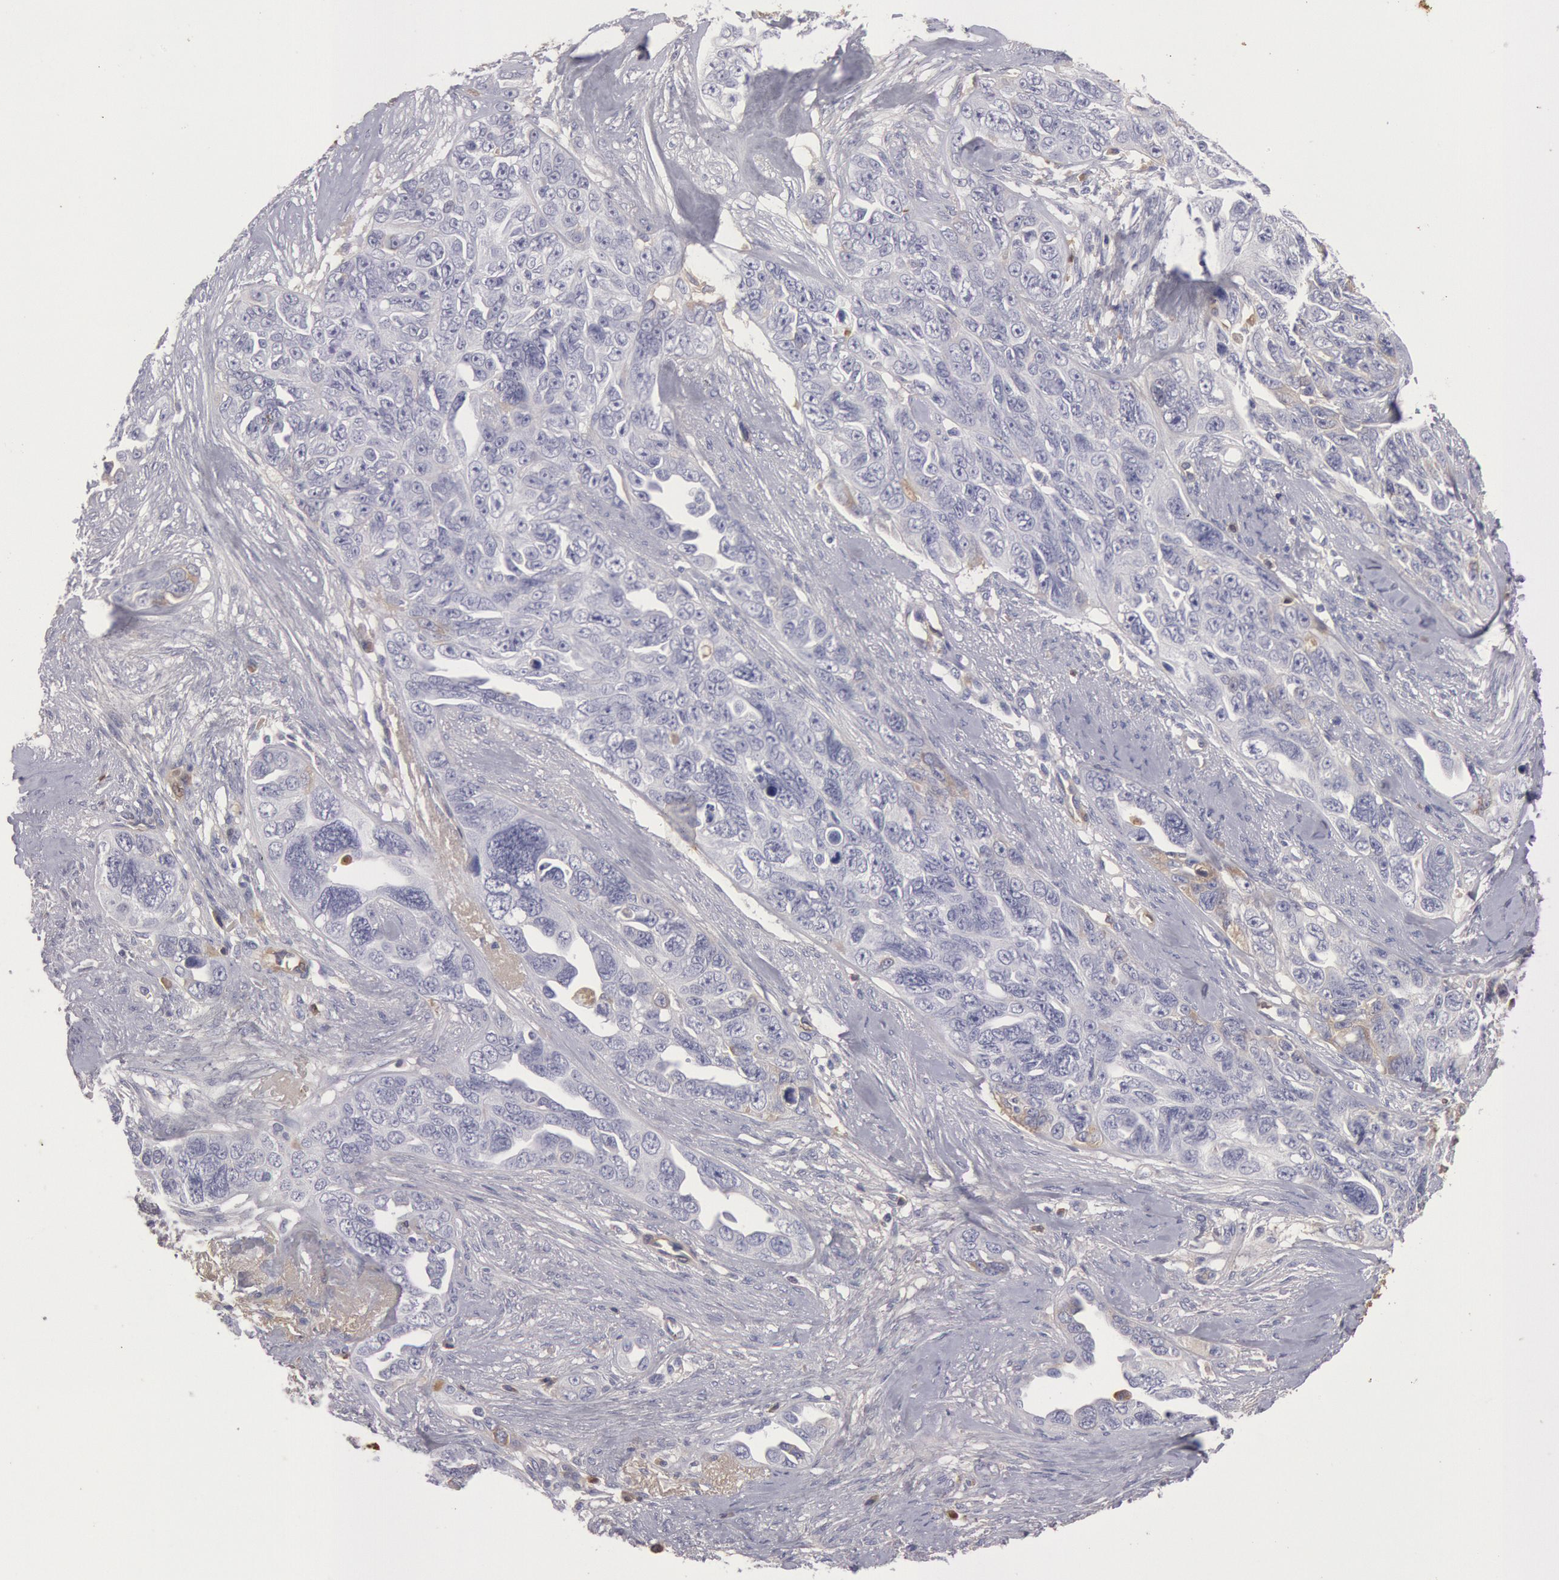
{"staining": {"intensity": "negative", "quantity": "none", "location": "none"}, "tissue": "ovarian cancer", "cell_type": "Tumor cells", "image_type": "cancer", "snomed": [{"axis": "morphology", "description": "Cystadenocarcinoma, serous, NOS"}, {"axis": "topography", "description": "Ovary"}], "caption": "Tumor cells are negative for protein expression in human ovarian cancer.", "gene": "IGHA1", "patient": {"sex": "female", "age": 63}}